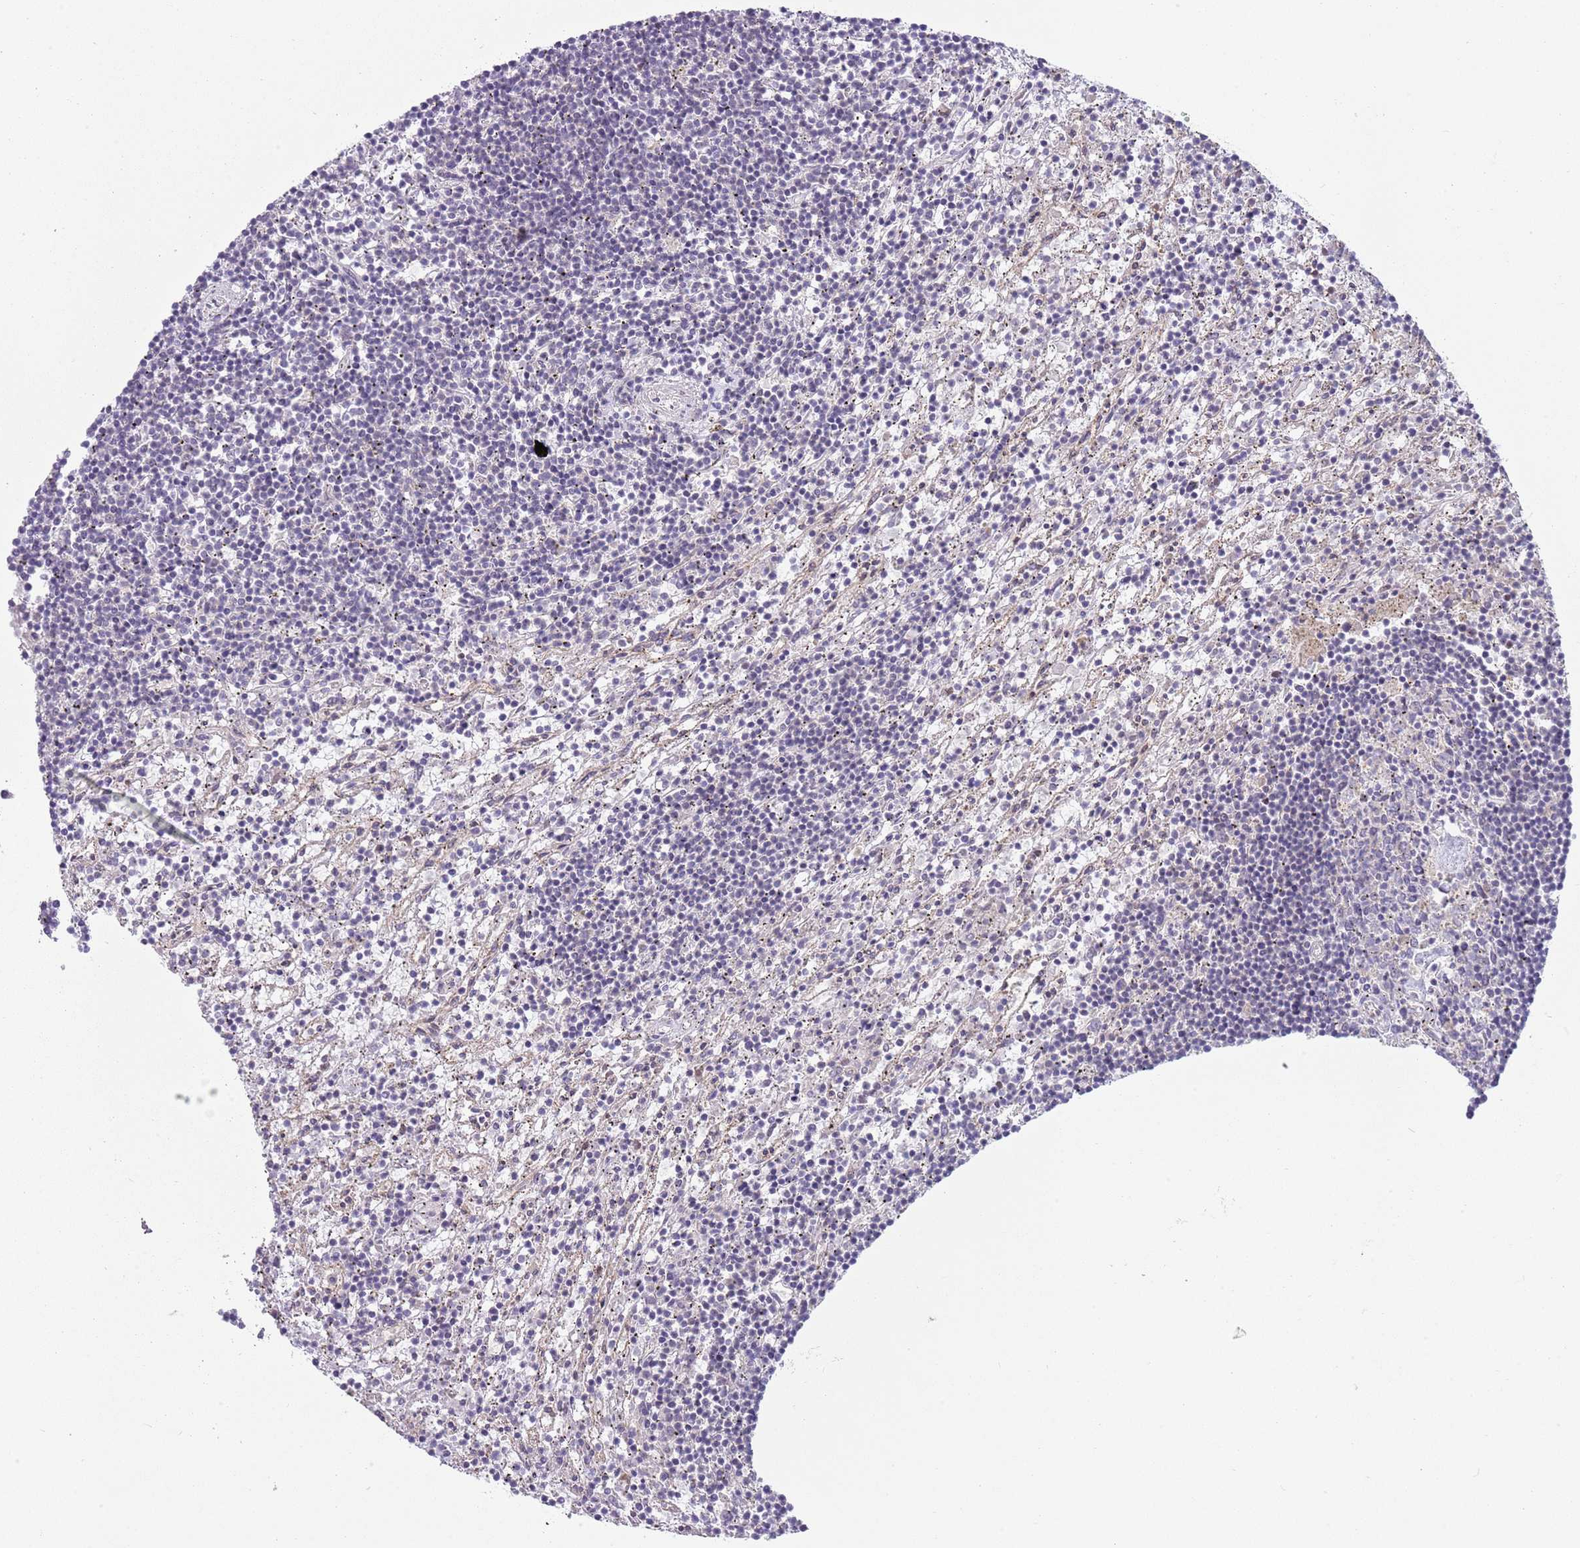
{"staining": {"intensity": "negative", "quantity": "none", "location": "none"}, "tissue": "lymphoma", "cell_type": "Tumor cells", "image_type": "cancer", "snomed": [{"axis": "morphology", "description": "Malignant lymphoma, non-Hodgkin's type, Low grade"}, {"axis": "topography", "description": "Spleen"}], "caption": "Tumor cells are negative for protein expression in human lymphoma.", "gene": "TM2D1", "patient": {"sex": "male", "age": 76}}